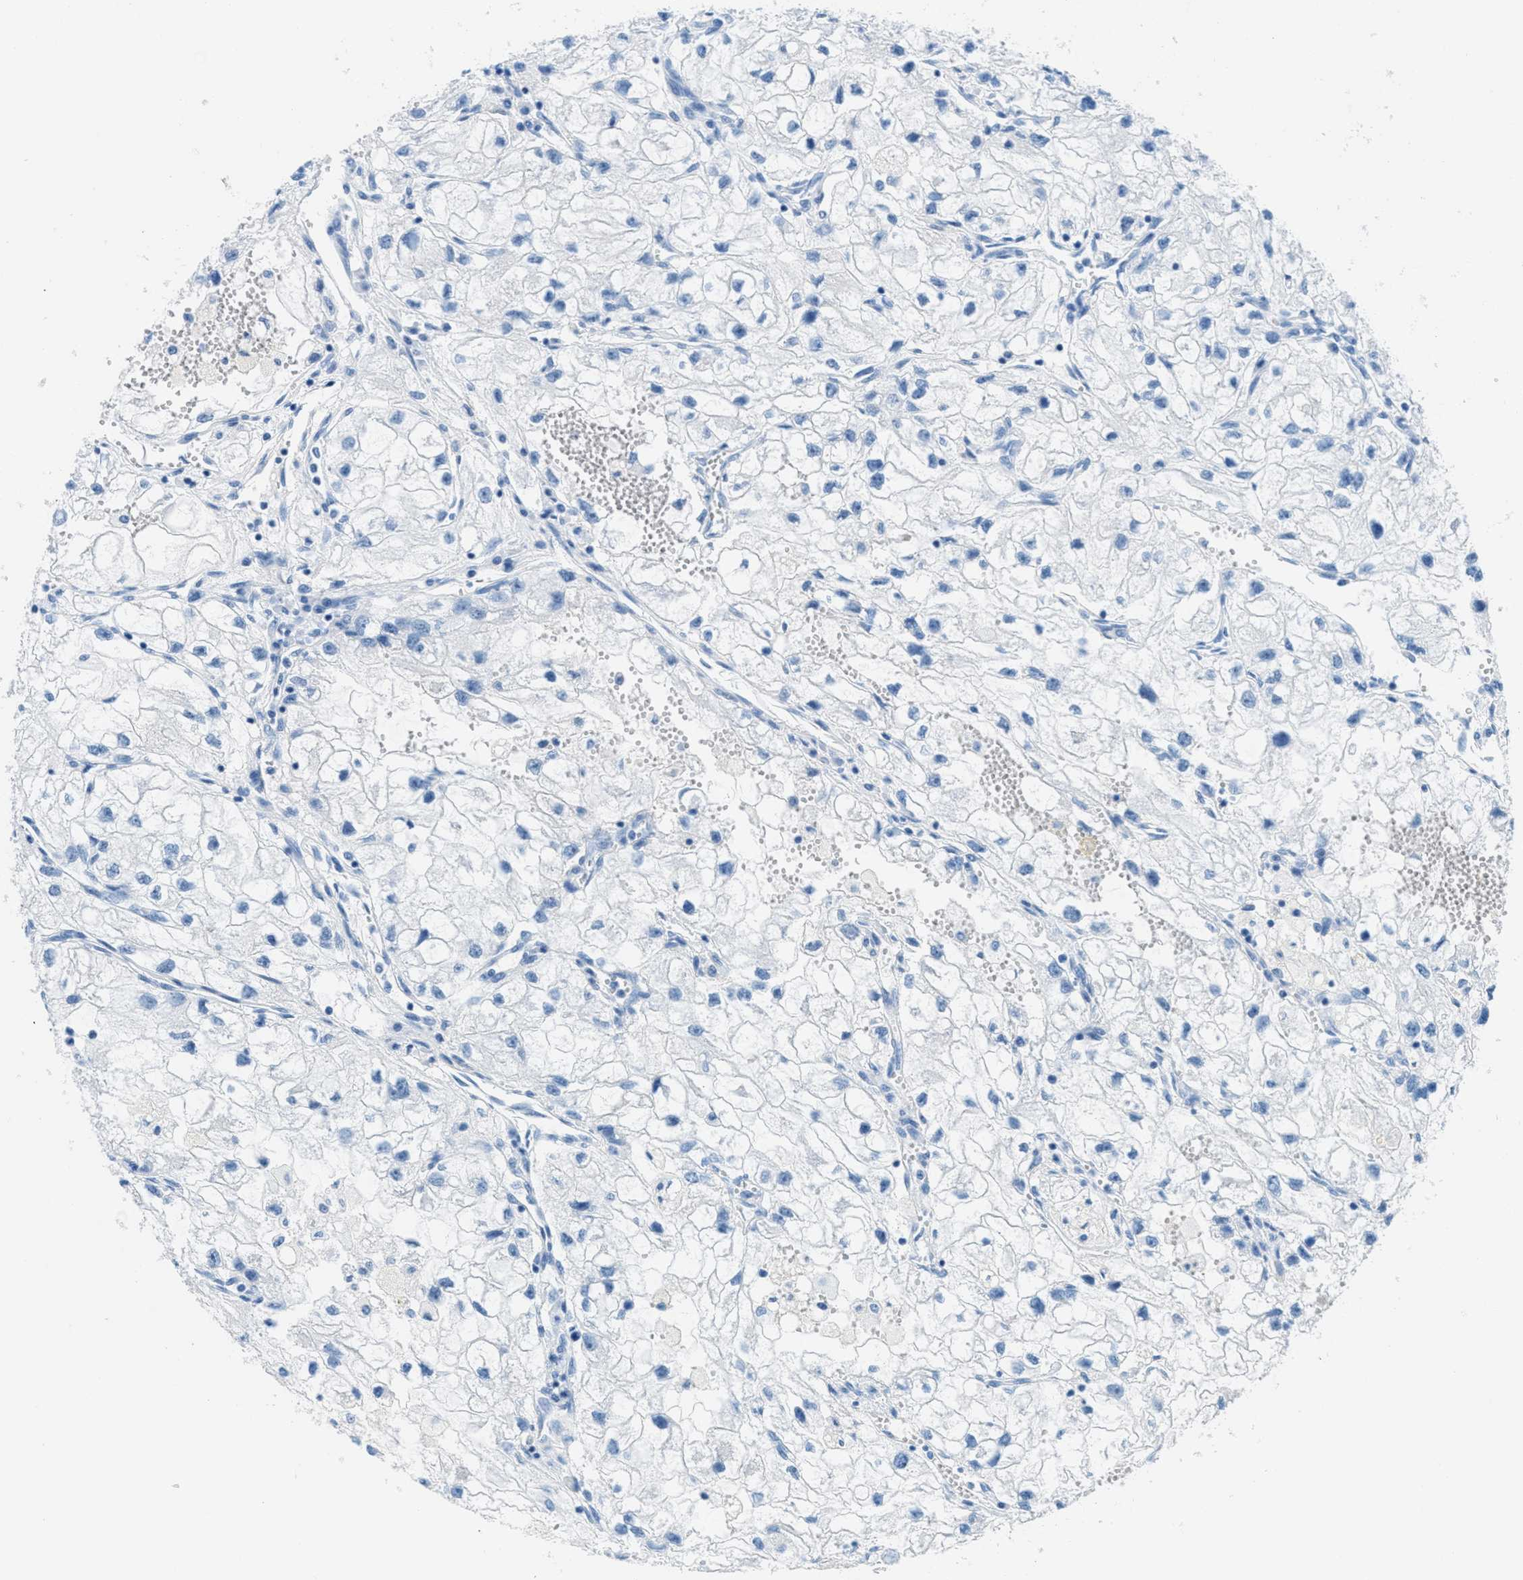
{"staining": {"intensity": "negative", "quantity": "none", "location": "none"}, "tissue": "renal cancer", "cell_type": "Tumor cells", "image_type": "cancer", "snomed": [{"axis": "morphology", "description": "Adenocarcinoma, NOS"}, {"axis": "topography", "description": "Kidney"}], "caption": "The image displays no staining of tumor cells in renal cancer.", "gene": "MGARP", "patient": {"sex": "female", "age": 70}}